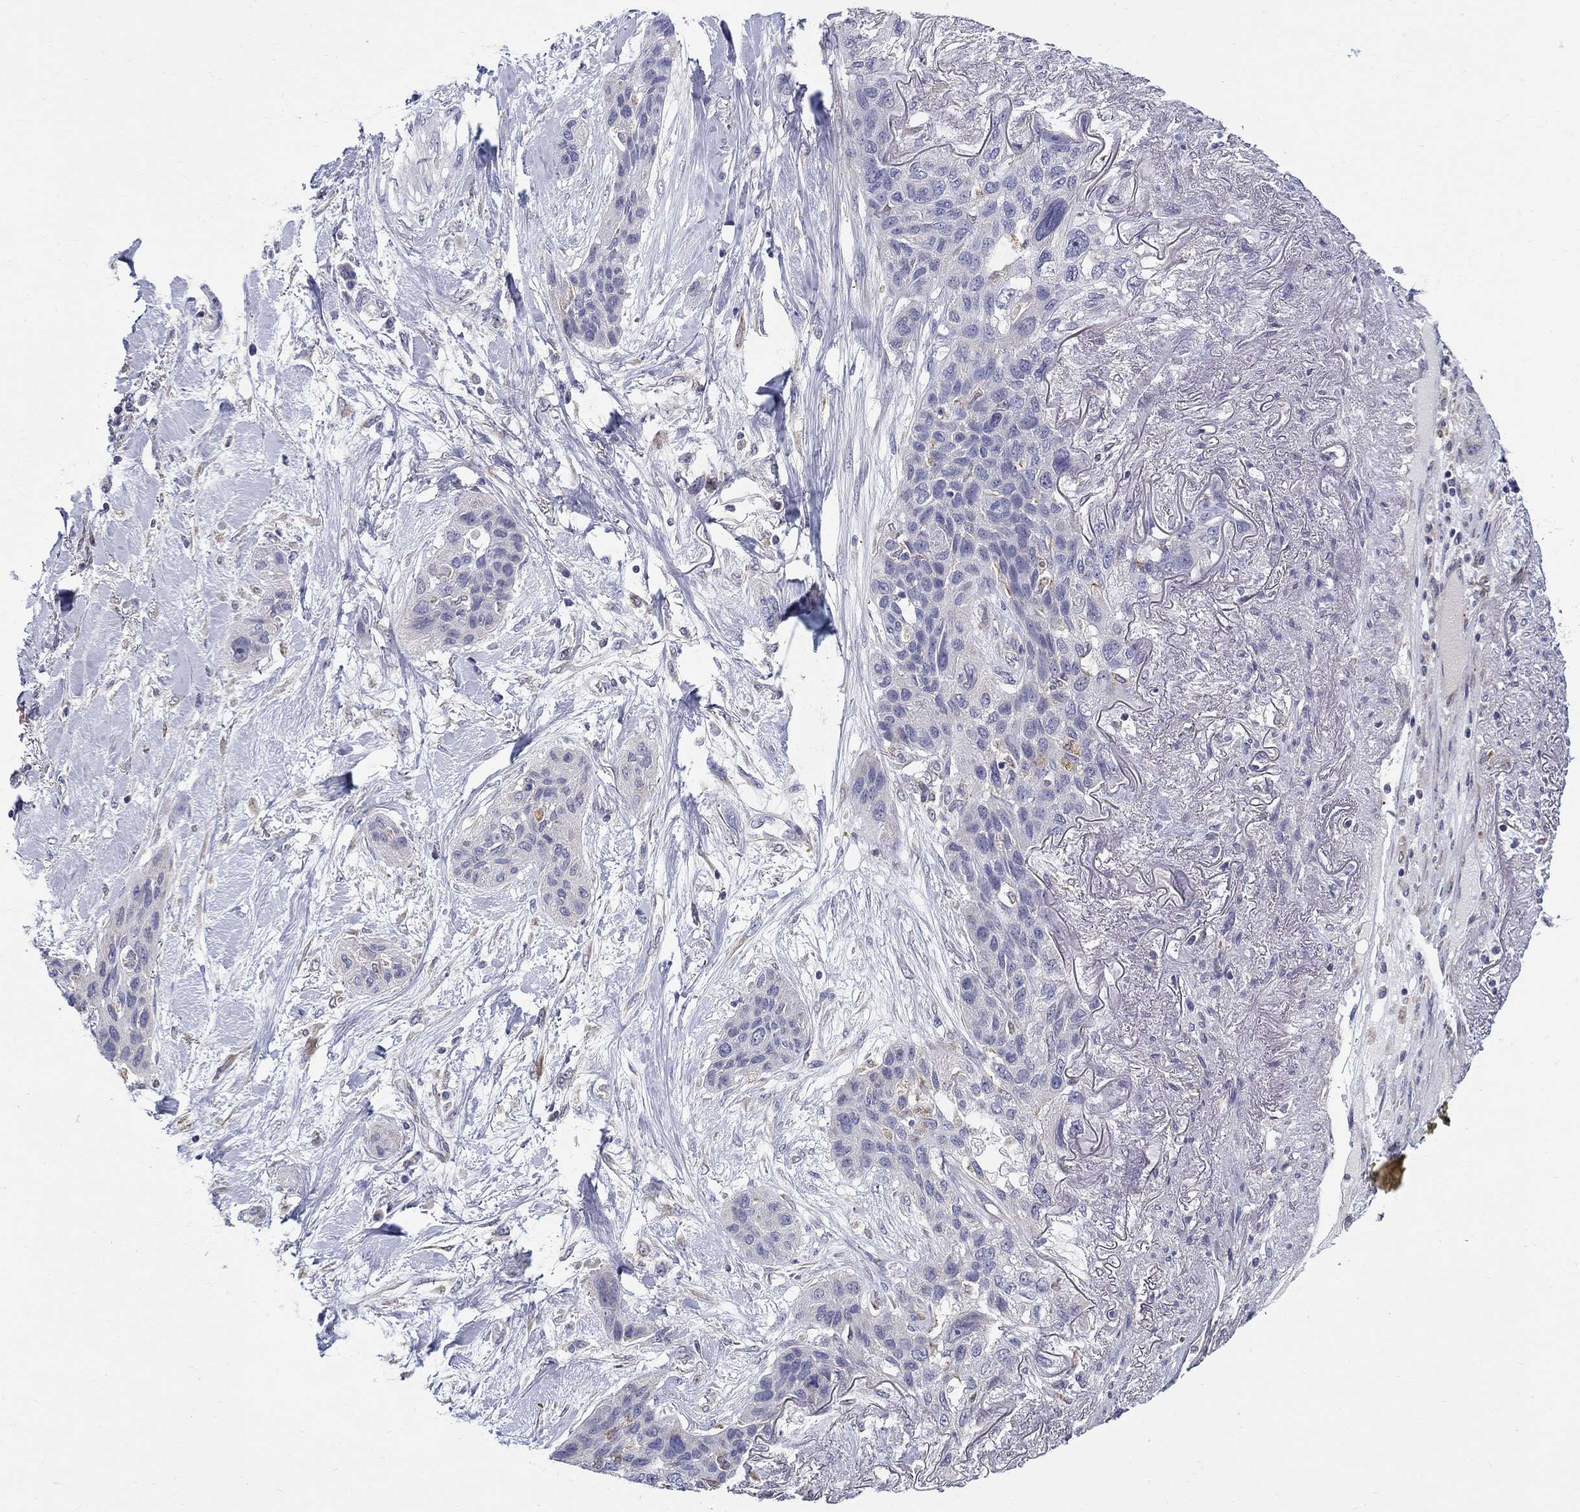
{"staining": {"intensity": "weak", "quantity": "<25%", "location": "cytoplasmic/membranous"}, "tissue": "lung cancer", "cell_type": "Tumor cells", "image_type": "cancer", "snomed": [{"axis": "morphology", "description": "Squamous cell carcinoma, NOS"}, {"axis": "topography", "description": "Lung"}], "caption": "This is an immunohistochemistry photomicrograph of lung squamous cell carcinoma. There is no staining in tumor cells.", "gene": "QRFPR", "patient": {"sex": "female", "age": 70}}